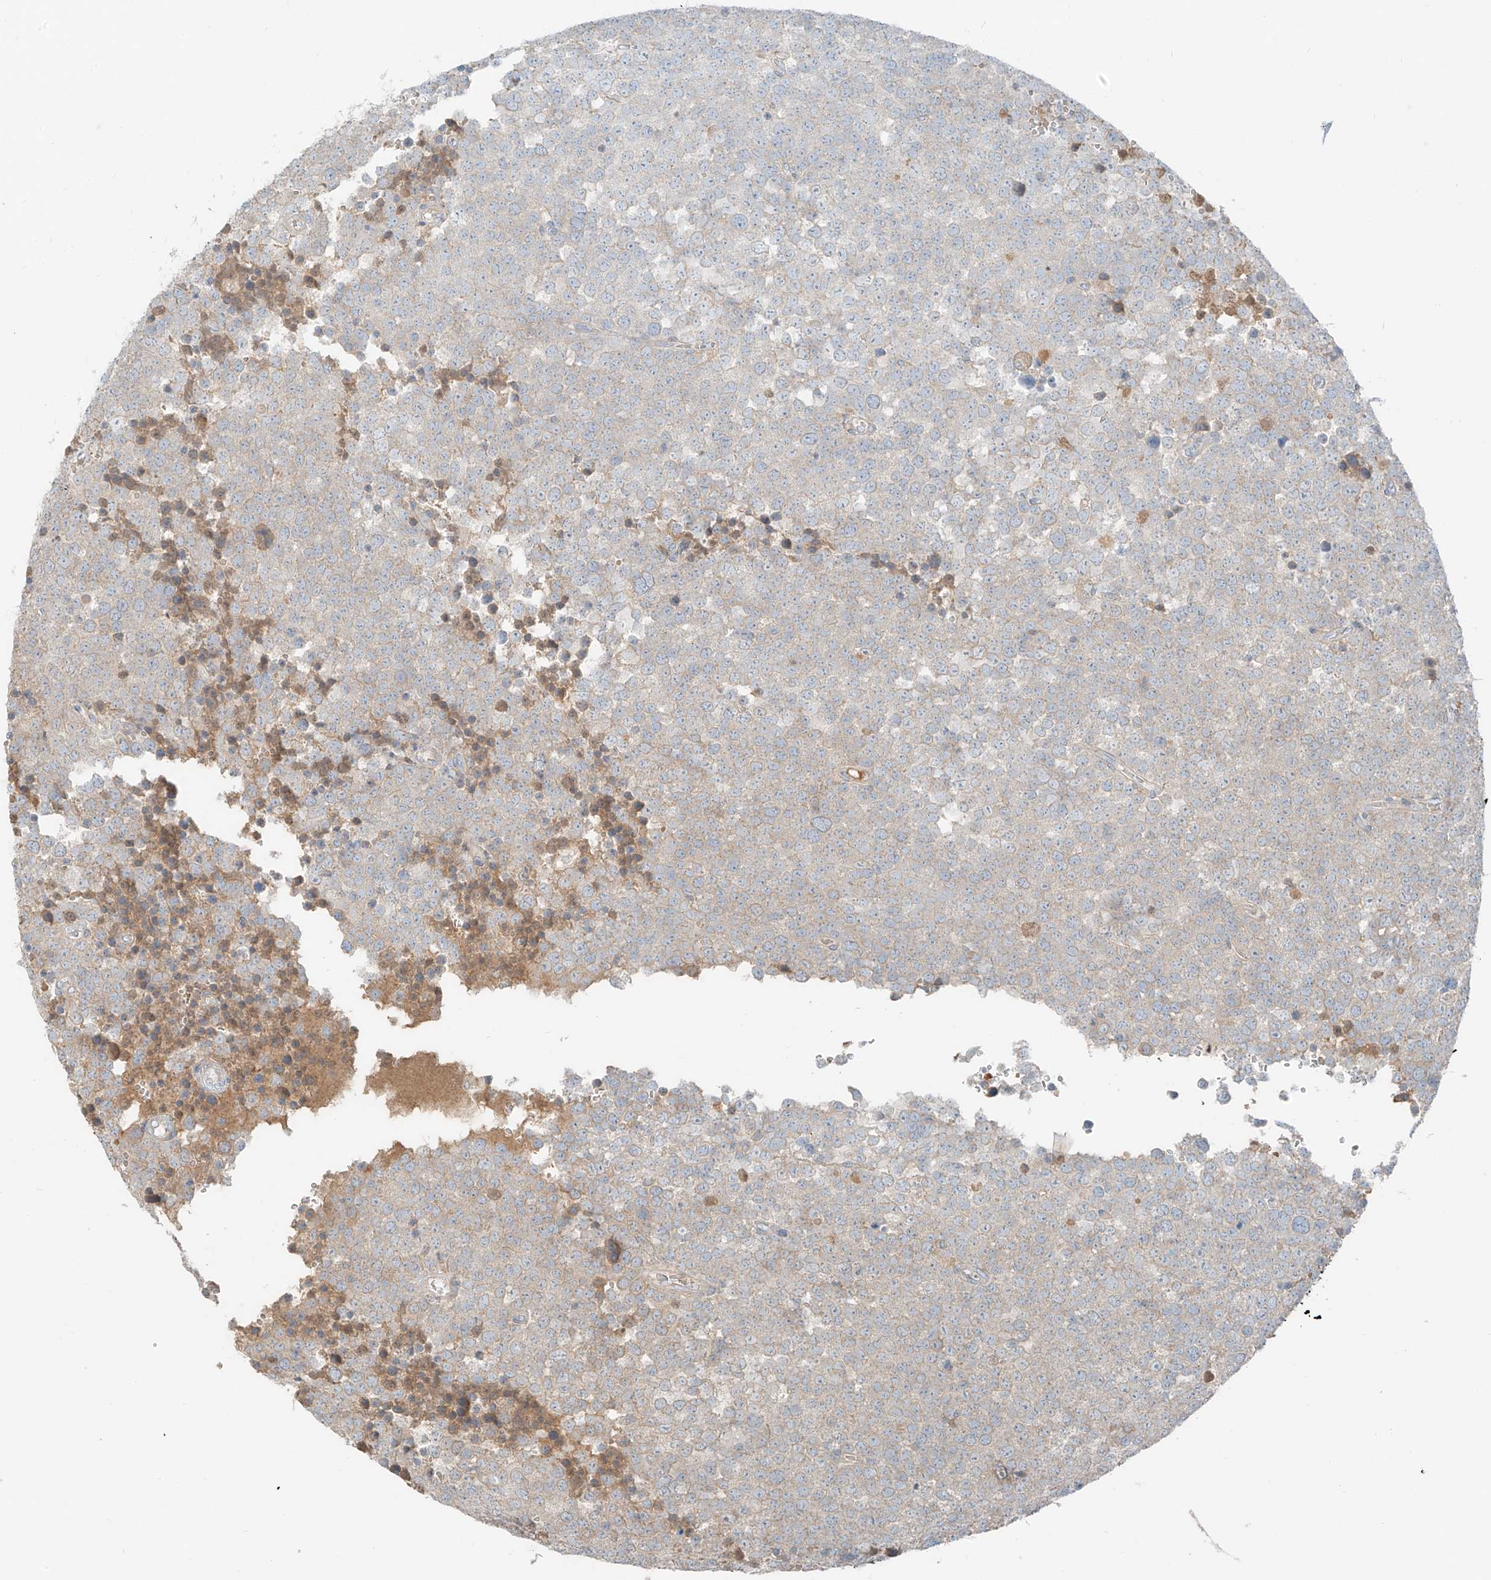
{"staining": {"intensity": "weak", "quantity": "25%-75%", "location": "cytoplasmic/membranous"}, "tissue": "testis cancer", "cell_type": "Tumor cells", "image_type": "cancer", "snomed": [{"axis": "morphology", "description": "Seminoma, NOS"}, {"axis": "topography", "description": "Testis"}], "caption": "Immunohistochemical staining of human testis seminoma demonstrates low levels of weak cytoplasmic/membranous protein positivity in approximately 25%-75% of tumor cells.", "gene": "FSTL1", "patient": {"sex": "male", "age": 71}}